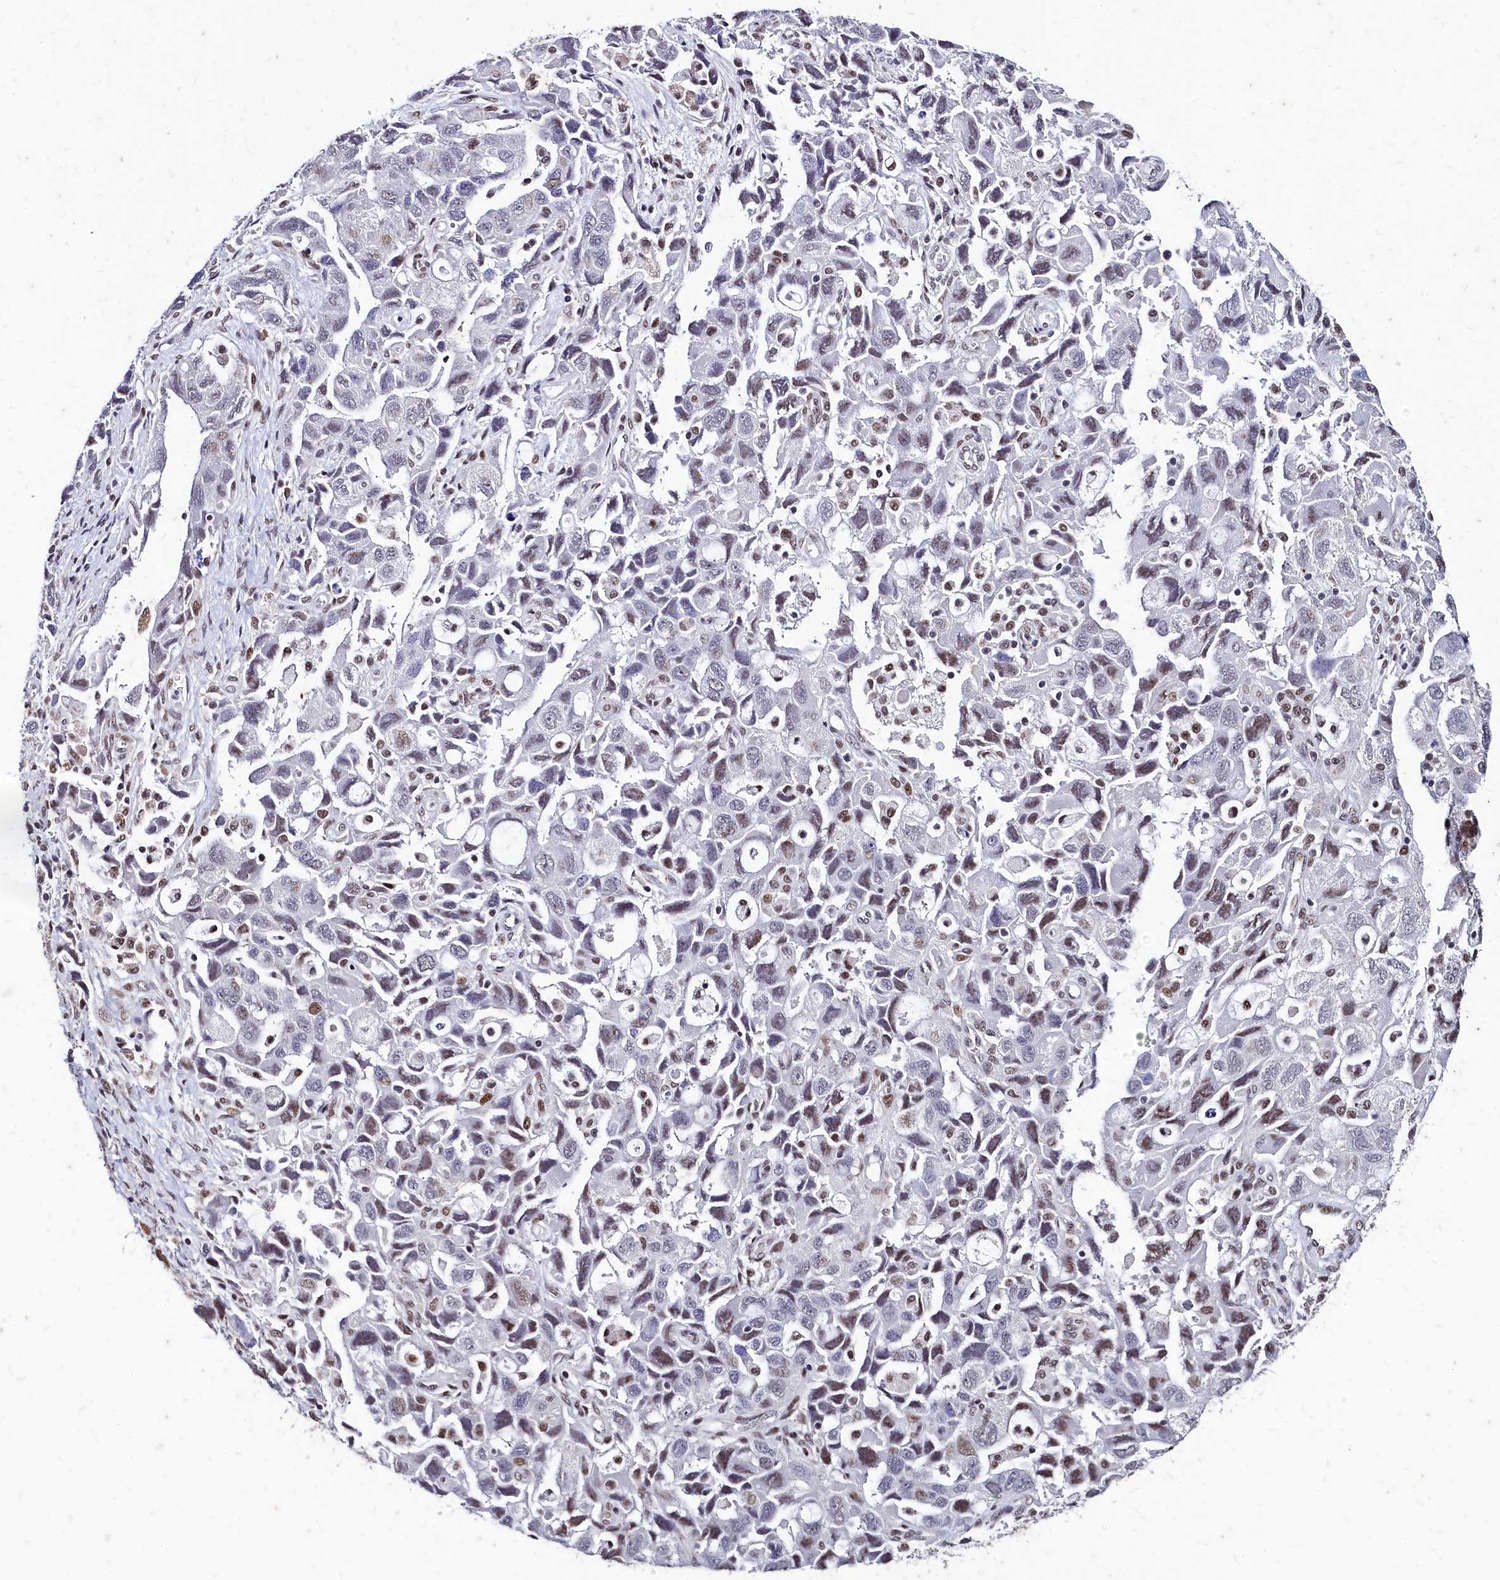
{"staining": {"intensity": "moderate", "quantity": "<25%", "location": "nuclear"}, "tissue": "ovarian cancer", "cell_type": "Tumor cells", "image_type": "cancer", "snomed": [{"axis": "morphology", "description": "Carcinoma, NOS"}, {"axis": "morphology", "description": "Cystadenocarcinoma, serous, NOS"}, {"axis": "topography", "description": "Ovary"}], "caption": "This is a histology image of immunohistochemistry (IHC) staining of ovarian cancer, which shows moderate positivity in the nuclear of tumor cells.", "gene": "CPSF7", "patient": {"sex": "female", "age": 69}}